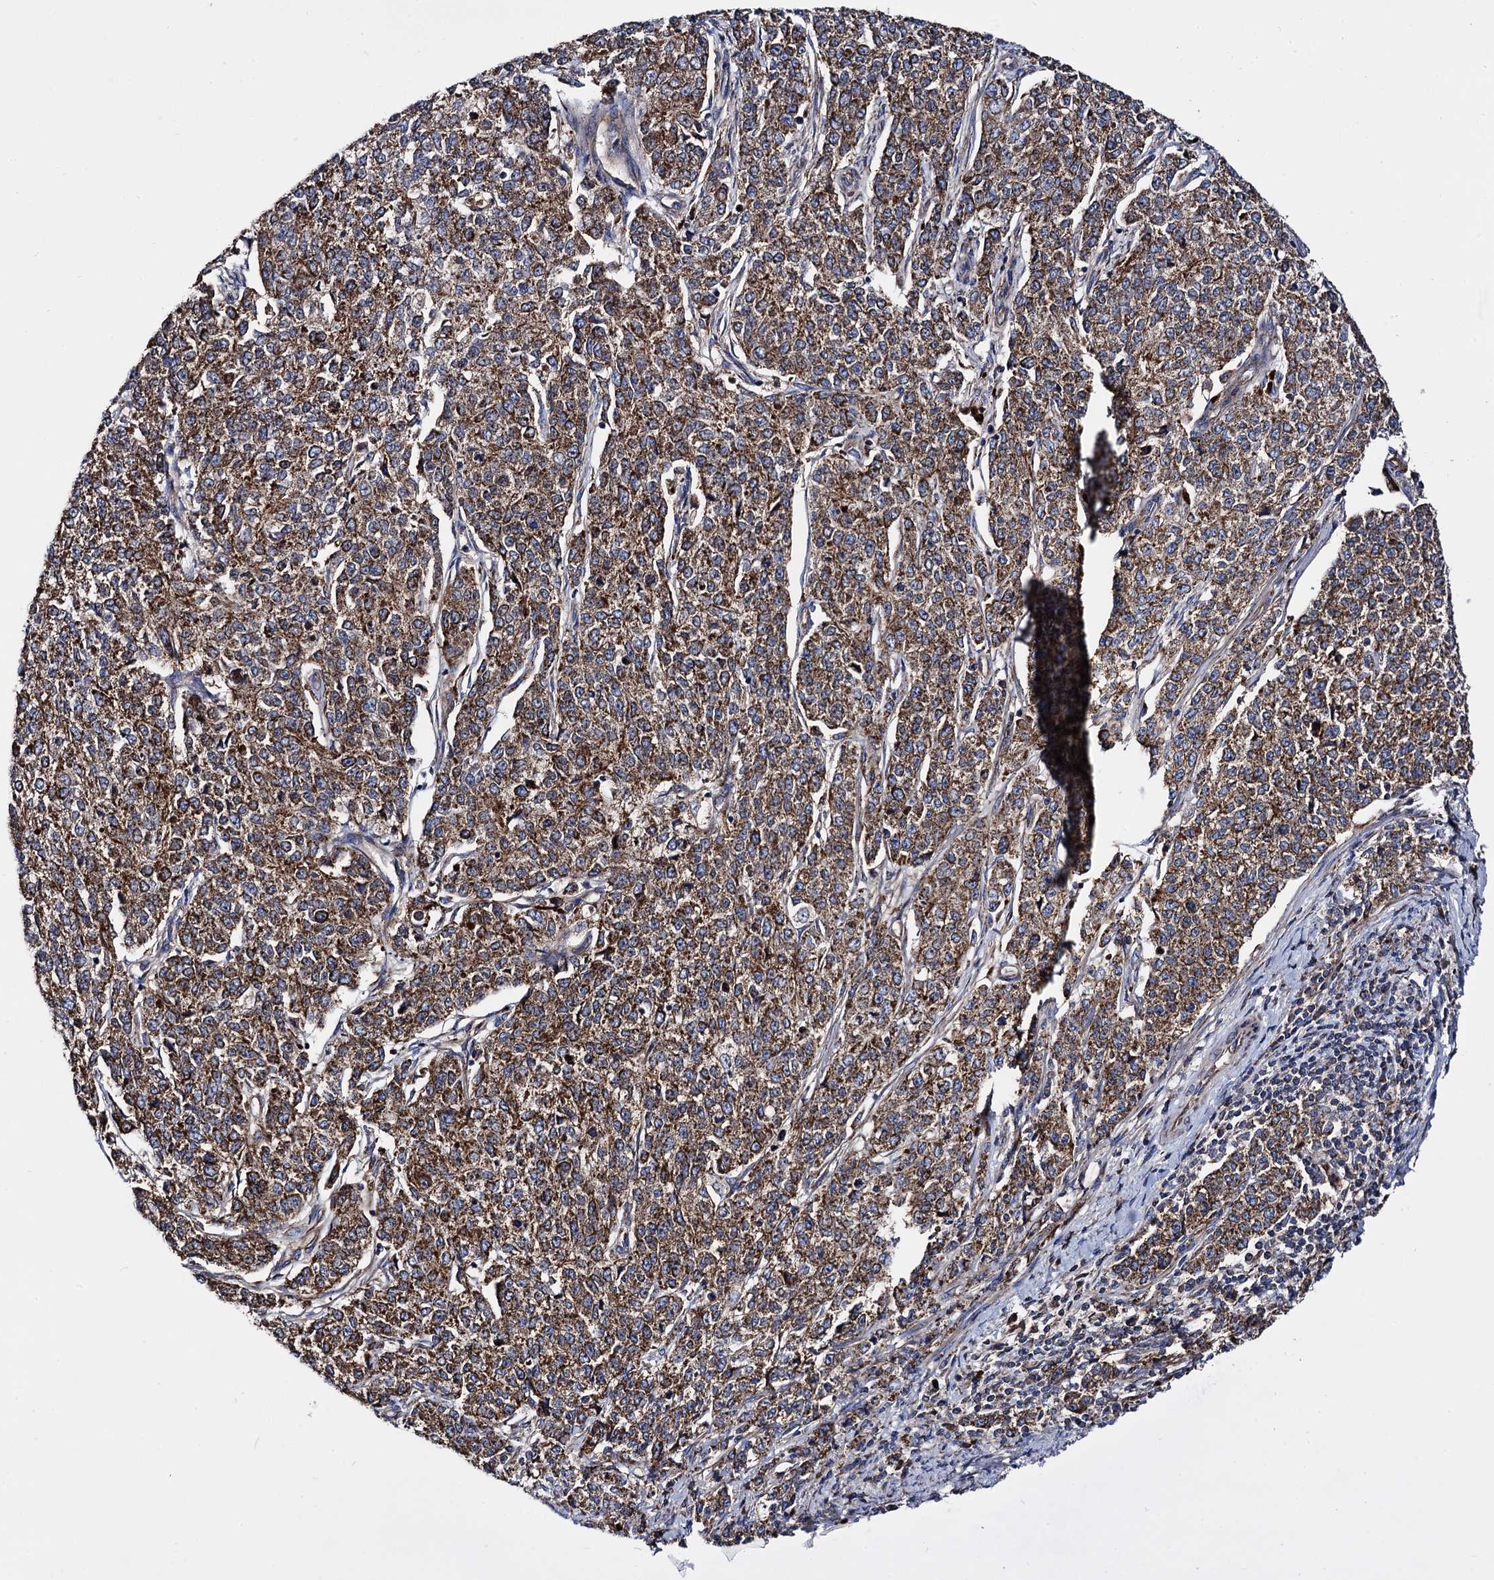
{"staining": {"intensity": "moderate", "quantity": ">75%", "location": "cytoplasmic/membranous"}, "tissue": "endometrial cancer", "cell_type": "Tumor cells", "image_type": "cancer", "snomed": [{"axis": "morphology", "description": "Adenocarcinoma, NOS"}, {"axis": "topography", "description": "Endometrium"}], "caption": "Protein expression analysis of adenocarcinoma (endometrial) shows moderate cytoplasmic/membranous expression in about >75% of tumor cells. (brown staining indicates protein expression, while blue staining denotes nuclei).", "gene": "IQCH", "patient": {"sex": "female", "age": 50}}